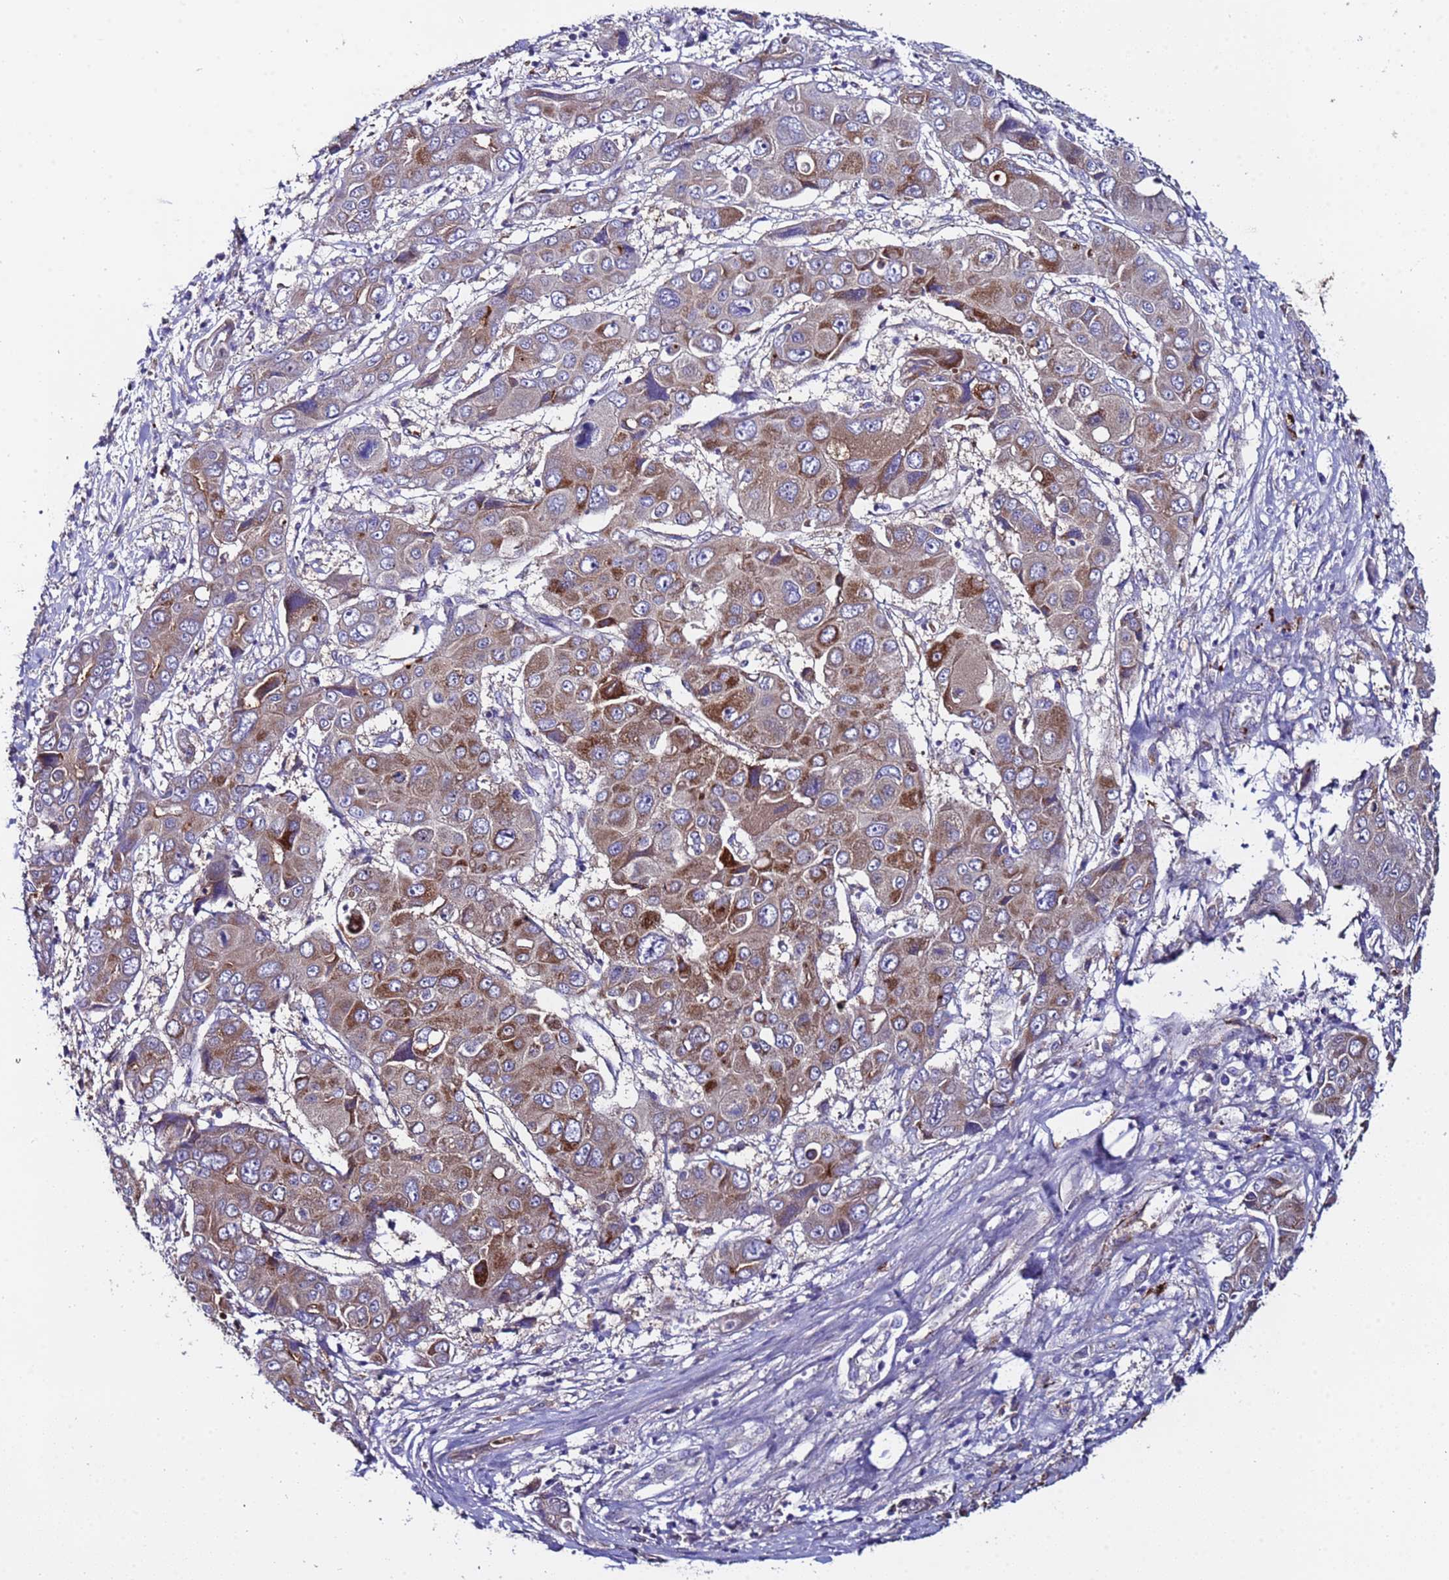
{"staining": {"intensity": "moderate", "quantity": "<25%", "location": "cytoplasmic/membranous"}, "tissue": "liver cancer", "cell_type": "Tumor cells", "image_type": "cancer", "snomed": [{"axis": "morphology", "description": "Cholangiocarcinoma"}, {"axis": "topography", "description": "Liver"}], "caption": "Immunohistochemistry (IHC) photomicrograph of human liver cancer stained for a protein (brown), which reveals low levels of moderate cytoplasmic/membranous expression in approximately <25% of tumor cells.", "gene": "ZNF248", "patient": {"sex": "male", "age": 67}}